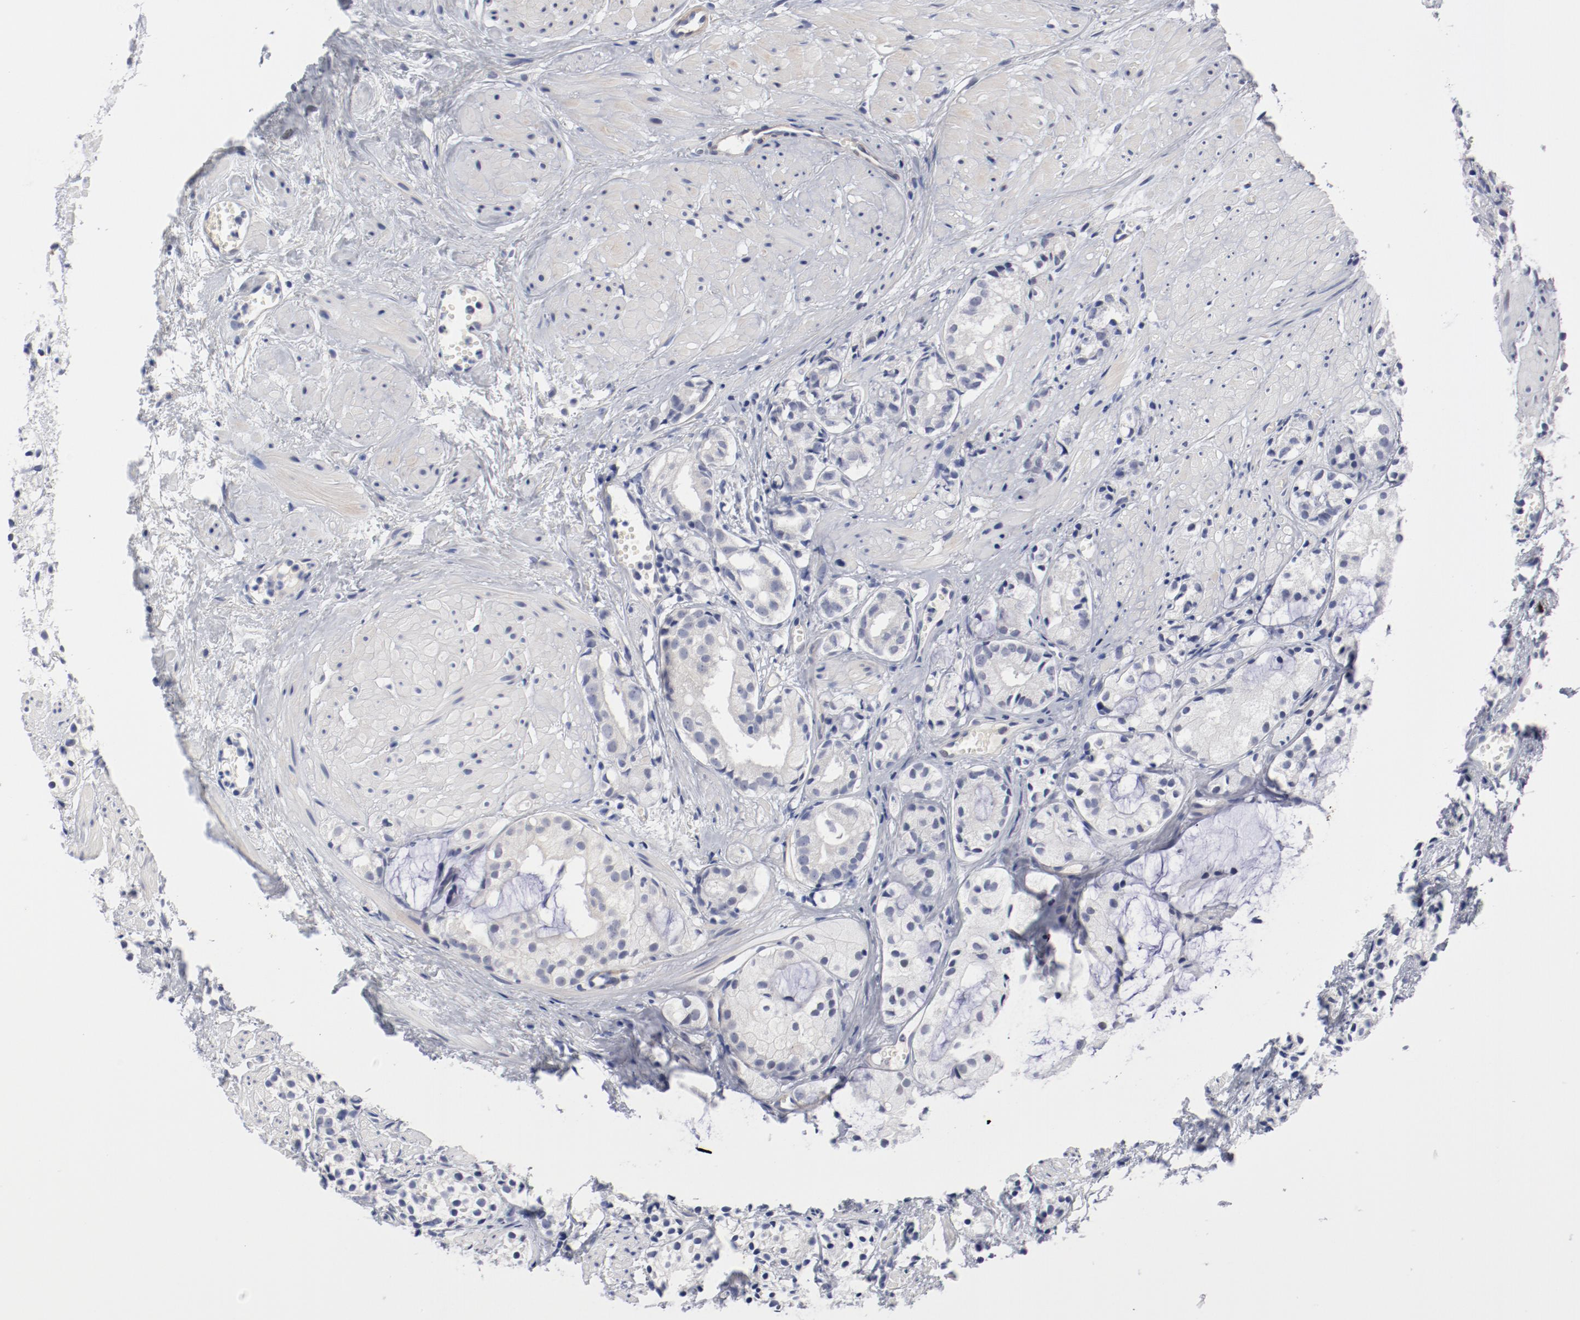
{"staining": {"intensity": "negative", "quantity": "none", "location": "none"}, "tissue": "prostate cancer", "cell_type": "Tumor cells", "image_type": "cancer", "snomed": [{"axis": "morphology", "description": "Adenocarcinoma, High grade"}, {"axis": "topography", "description": "Prostate"}], "caption": "Micrograph shows no protein staining in tumor cells of high-grade adenocarcinoma (prostate) tissue.", "gene": "KCNK13", "patient": {"sex": "male", "age": 85}}